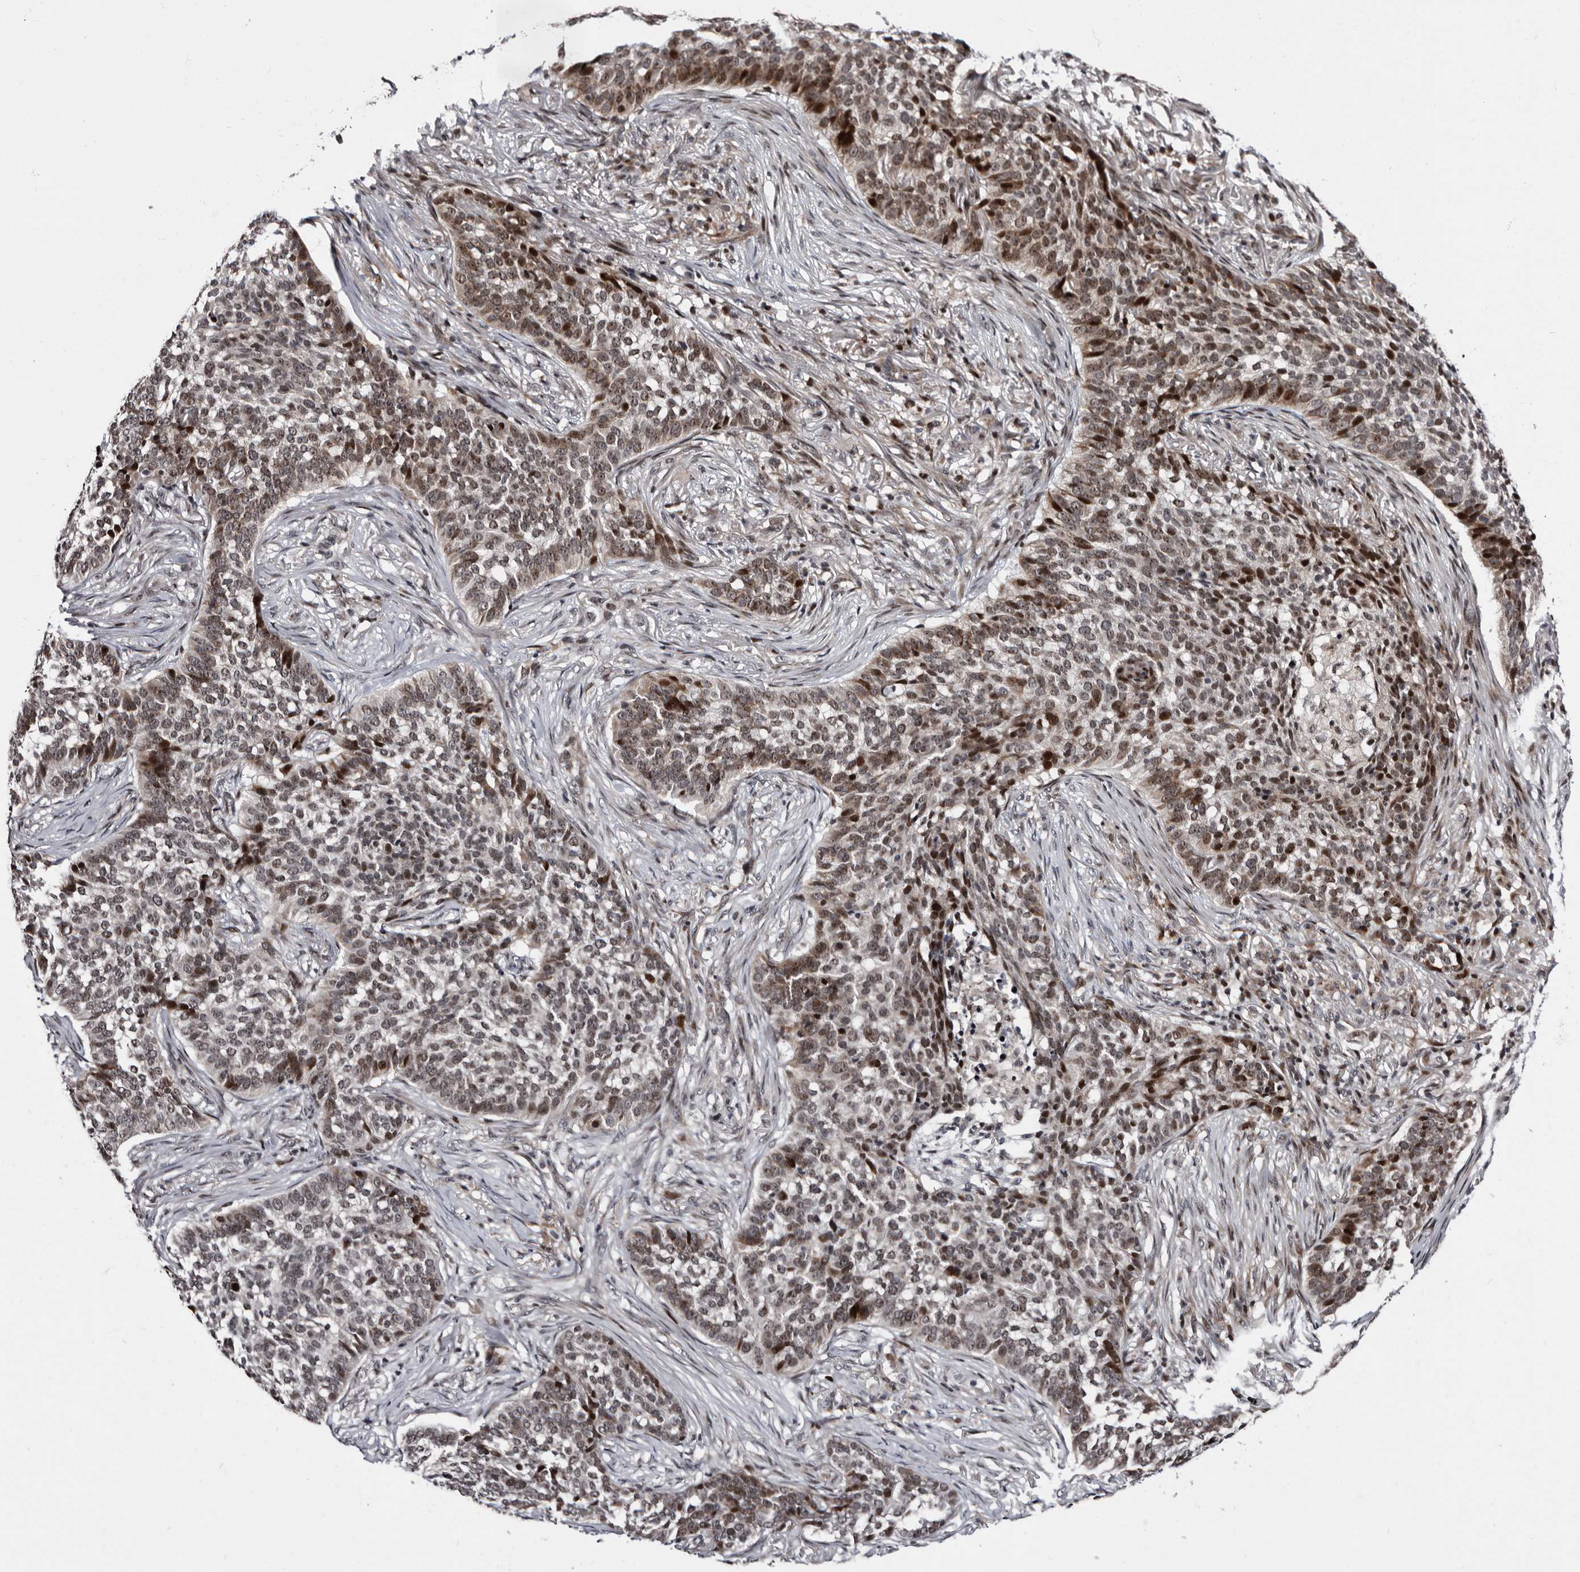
{"staining": {"intensity": "moderate", "quantity": "<25%", "location": "cytoplasmic/membranous,nuclear"}, "tissue": "skin cancer", "cell_type": "Tumor cells", "image_type": "cancer", "snomed": [{"axis": "morphology", "description": "Basal cell carcinoma"}, {"axis": "topography", "description": "Skin"}], "caption": "A low amount of moderate cytoplasmic/membranous and nuclear expression is identified in about <25% of tumor cells in skin basal cell carcinoma tissue.", "gene": "TNKS", "patient": {"sex": "male", "age": 85}}